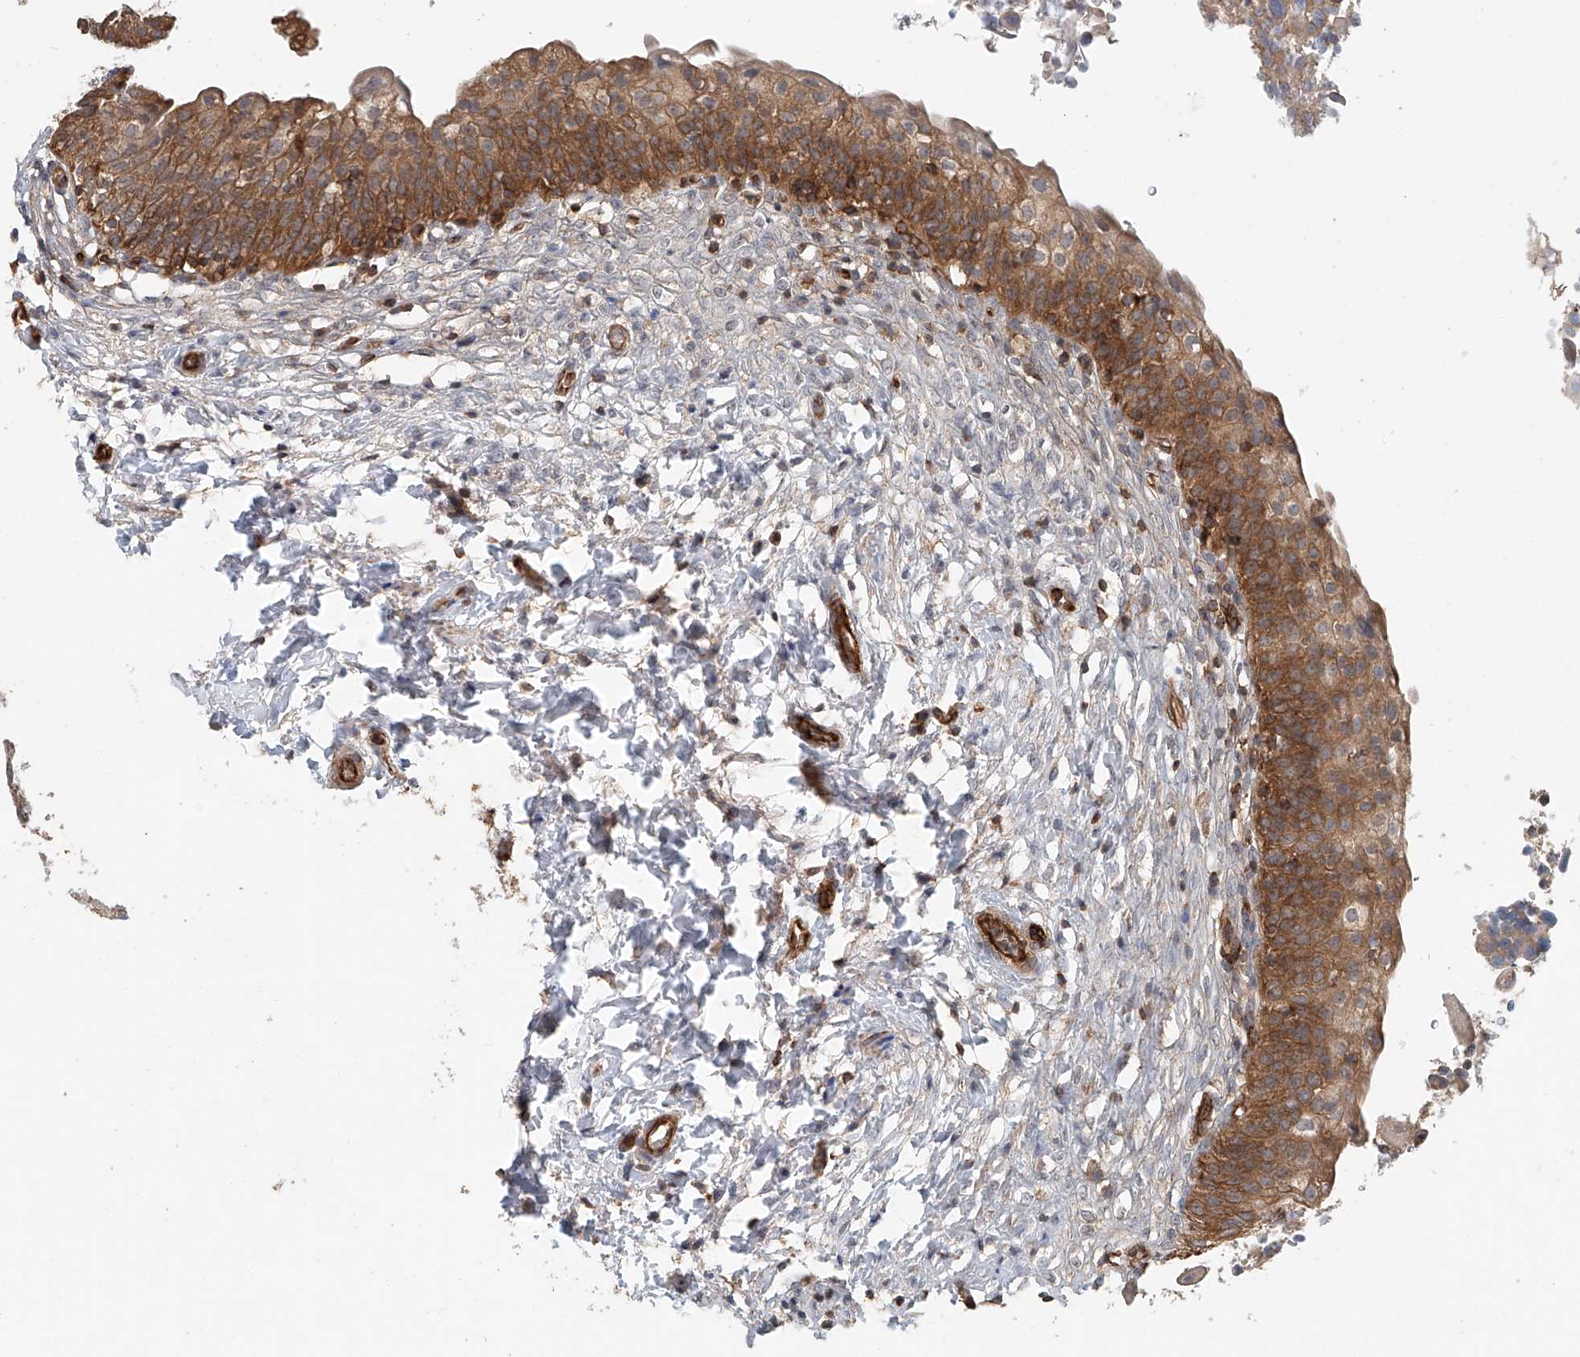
{"staining": {"intensity": "moderate", "quantity": ">75%", "location": "cytoplasmic/membranous"}, "tissue": "urinary bladder", "cell_type": "Urothelial cells", "image_type": "normal", "snomed": [{"axis": "morphology", "description": "Normal tissue, NOS"}, {"axis": "topography", "description": "Urinary bladder"}], "caption": "Protein staining of normal urinary bladder exhibits moderate cytoplasmic/membranous positivity in about >75% of urothelial cells. (Stains: DAB (3,3'-diaminobenzidine) in brown, nuclei in blue, Microscopy: brightfield microscopy at high magnification).", "gene": "FRYL", "patient": {"sex": "male", "age": 55}}